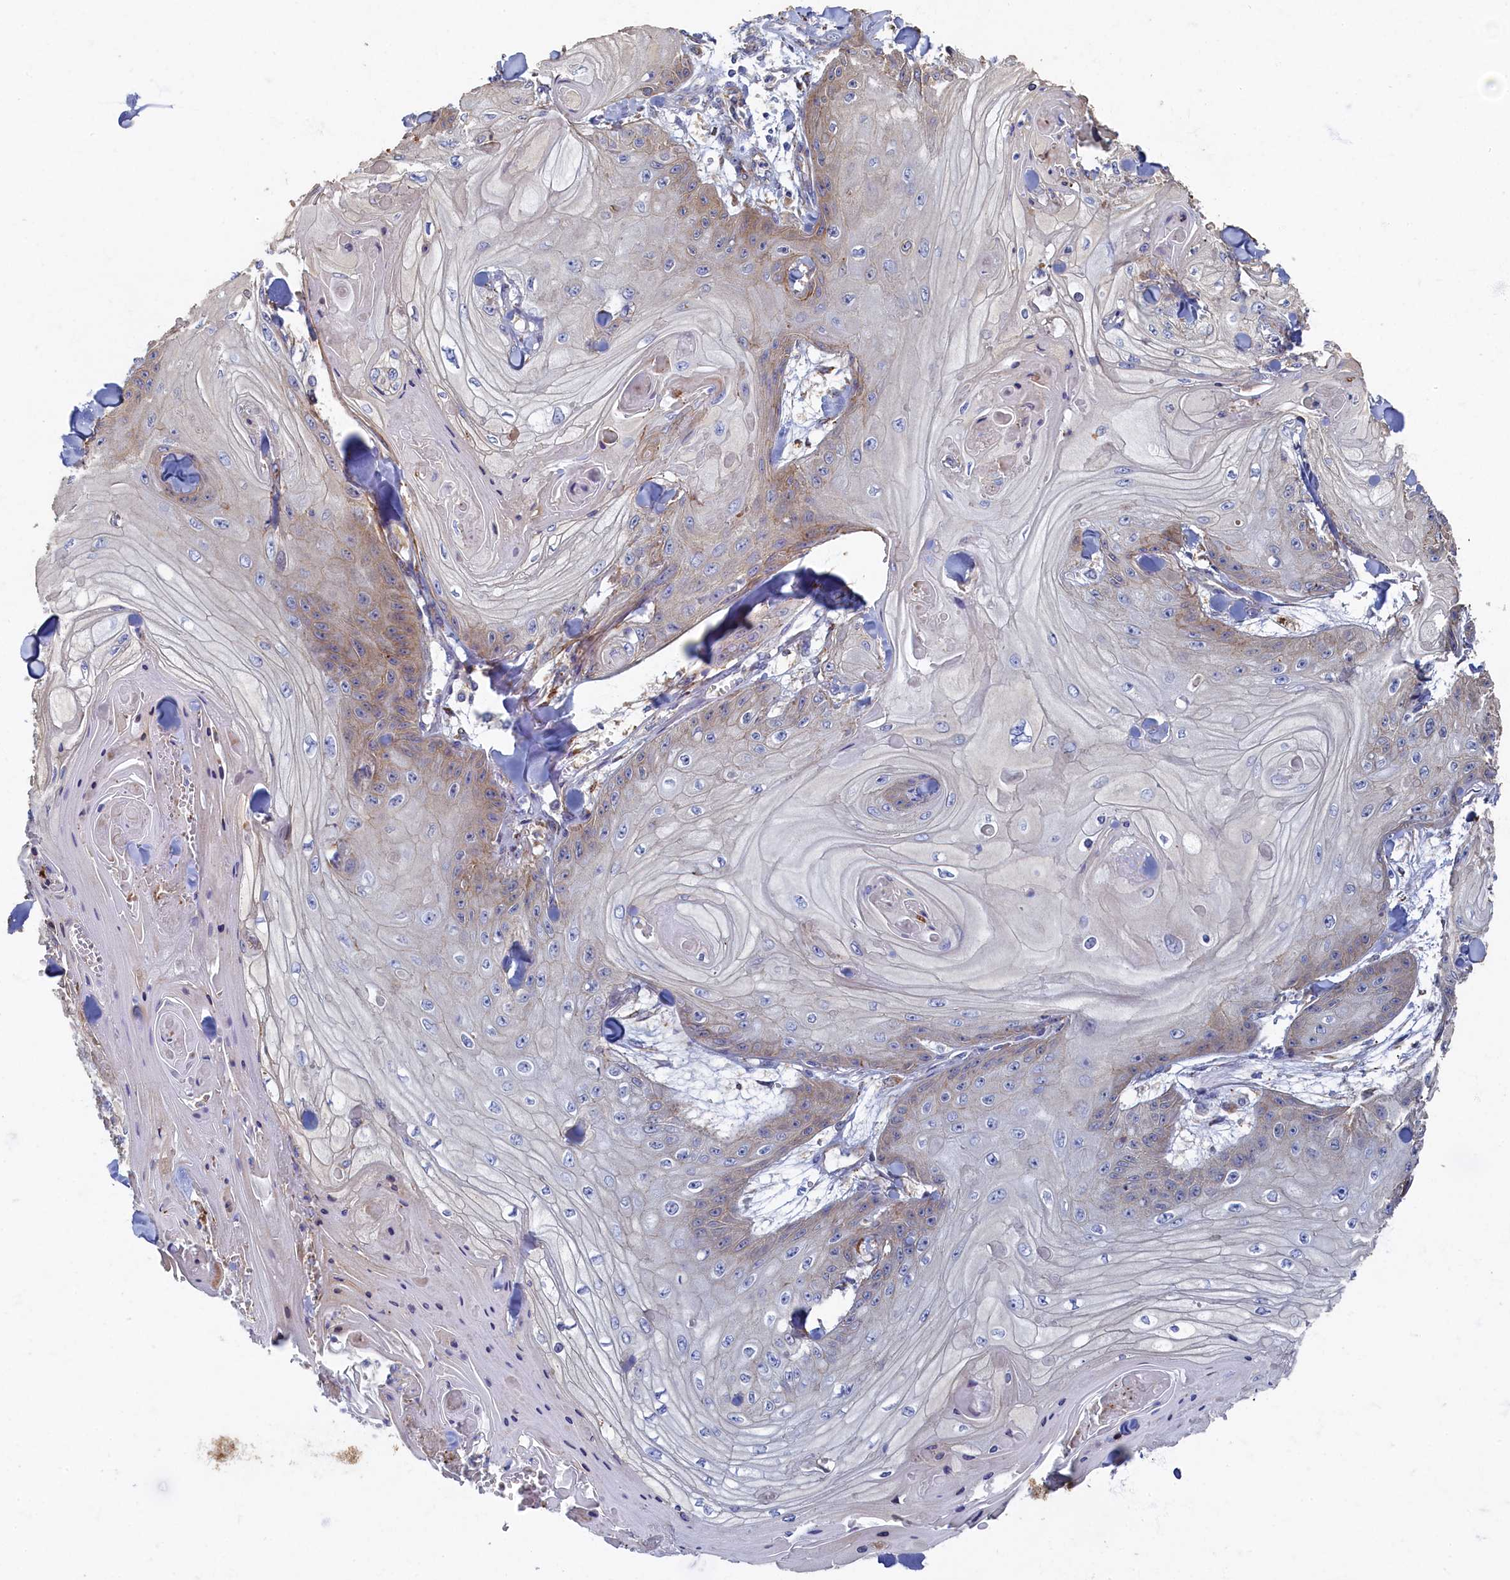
{"staining": {"intensity": "weak", "quantity": "<25%", "location": "cytoplasmic/membranous"}, "tissue": "skin cancer", "cell_type": "Tumor cells", "image_type": "cancer", "snomed": [{"axis": "morphology", "description": "Squamous cell carcinoma, NOS"}, {"axis": "topography", "description": "Skin"}], "caption": "Immunohistochemistry (IHC) photomicrograph of skin squamous cell carcinoma stained for a protein (brown), which displays no positivity in tumor cells.", "gene": "PSMG2", "patient": {"sex": "male", "age": 74}}